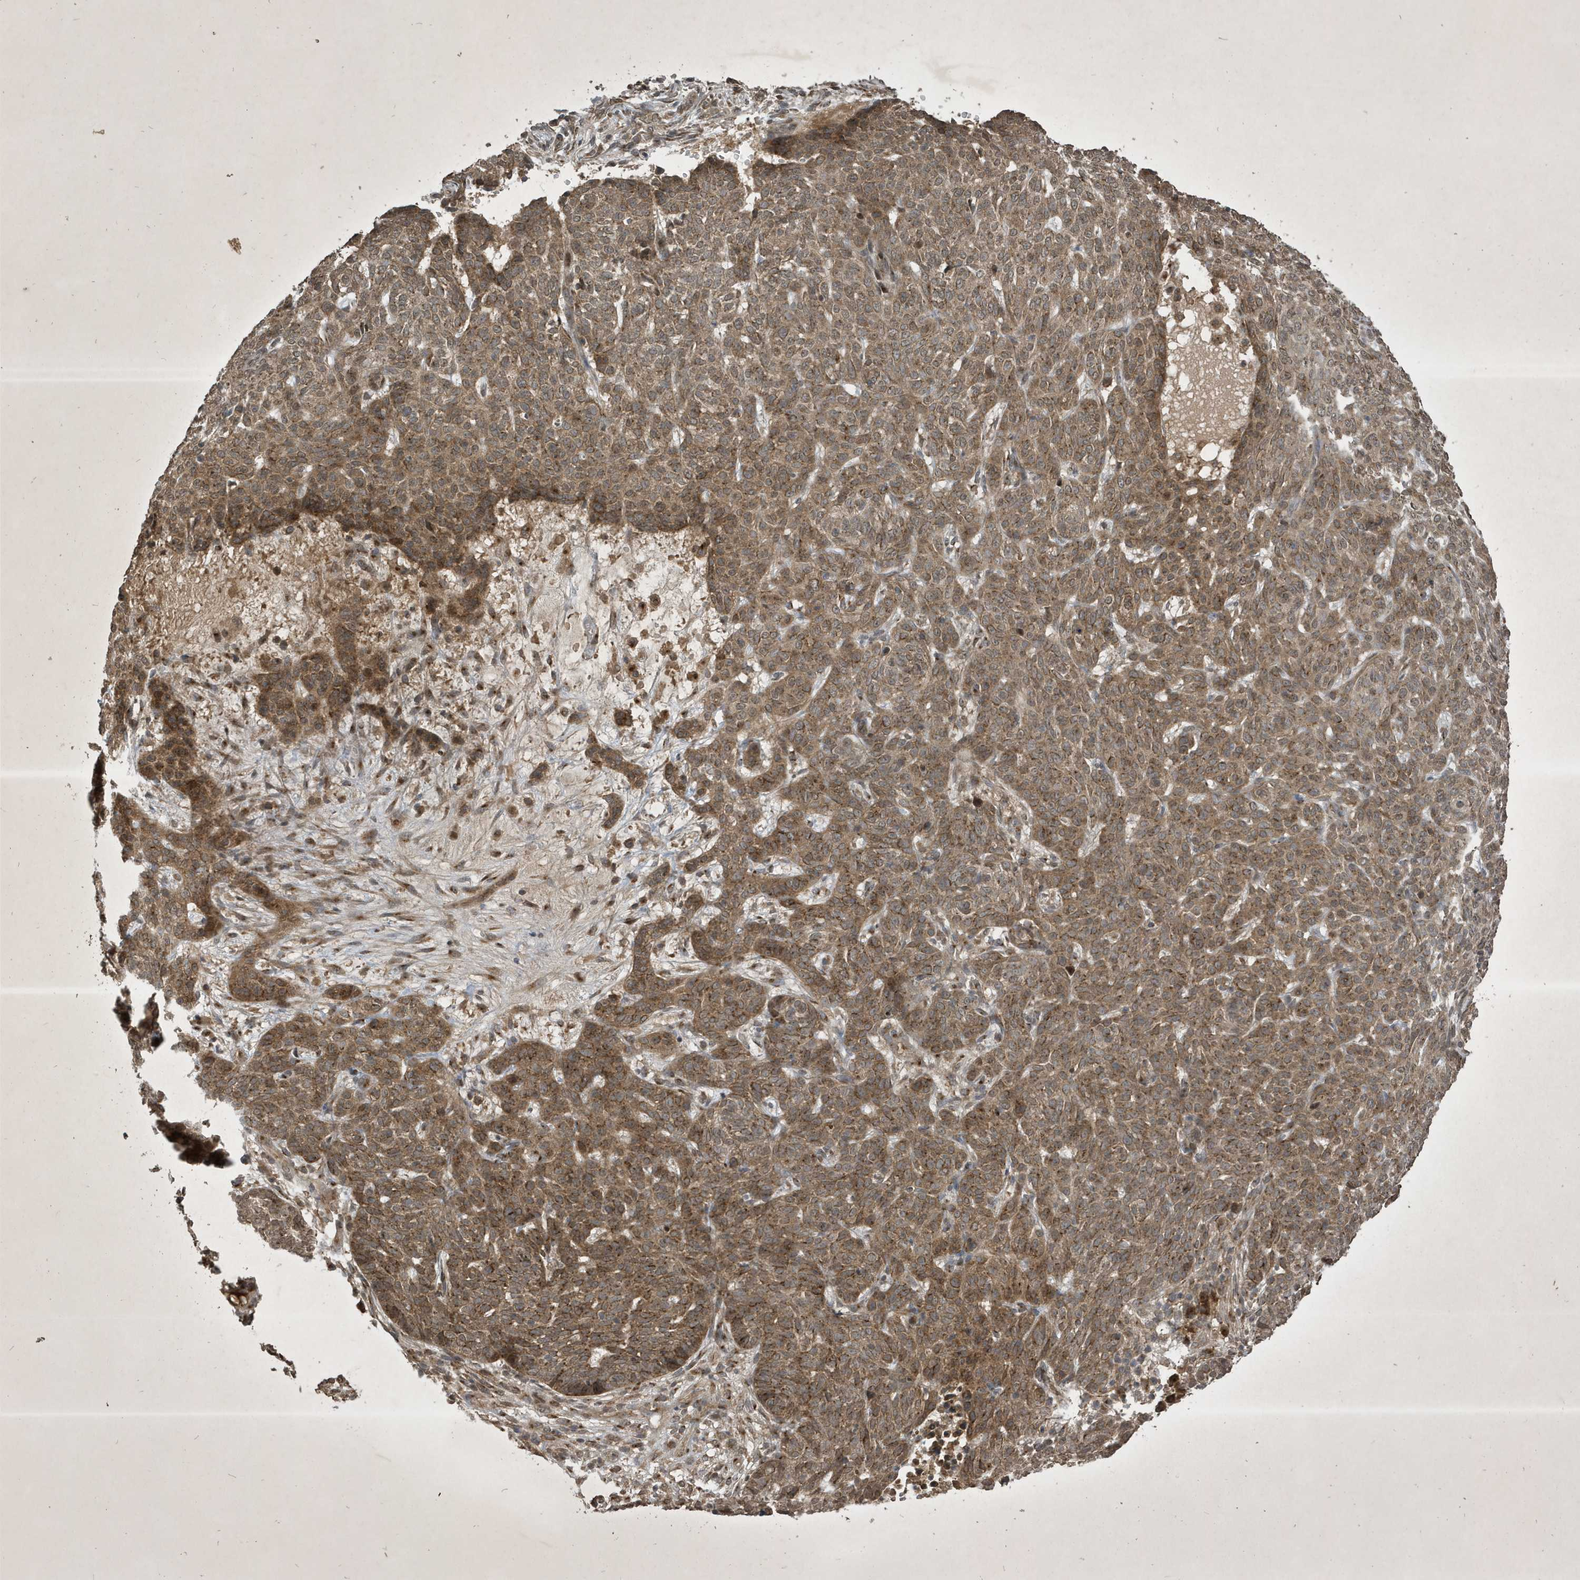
{"staining": {"intensity": "moderate", "quantity": ">75%", "location": "cytoplasmic/membranous"}, "tissue": "skin cancer", "cell_type": "Tumor cells", "image_type": "cancer", "snomed": [{"axis": "morphology", "description": "Basal cell carcinoma"}, {"axis": "topography", "description": "Skin"}], "caption": "A micrograph showing moderate cytoplasmic/membranous expression in approximately >75% of tumor cells in skin cancer (basal cell carcinoma), as visualized by brown immunohistochemical staining.", "gene": "STX10", "patient": {"sex": "male", "age": 85}}